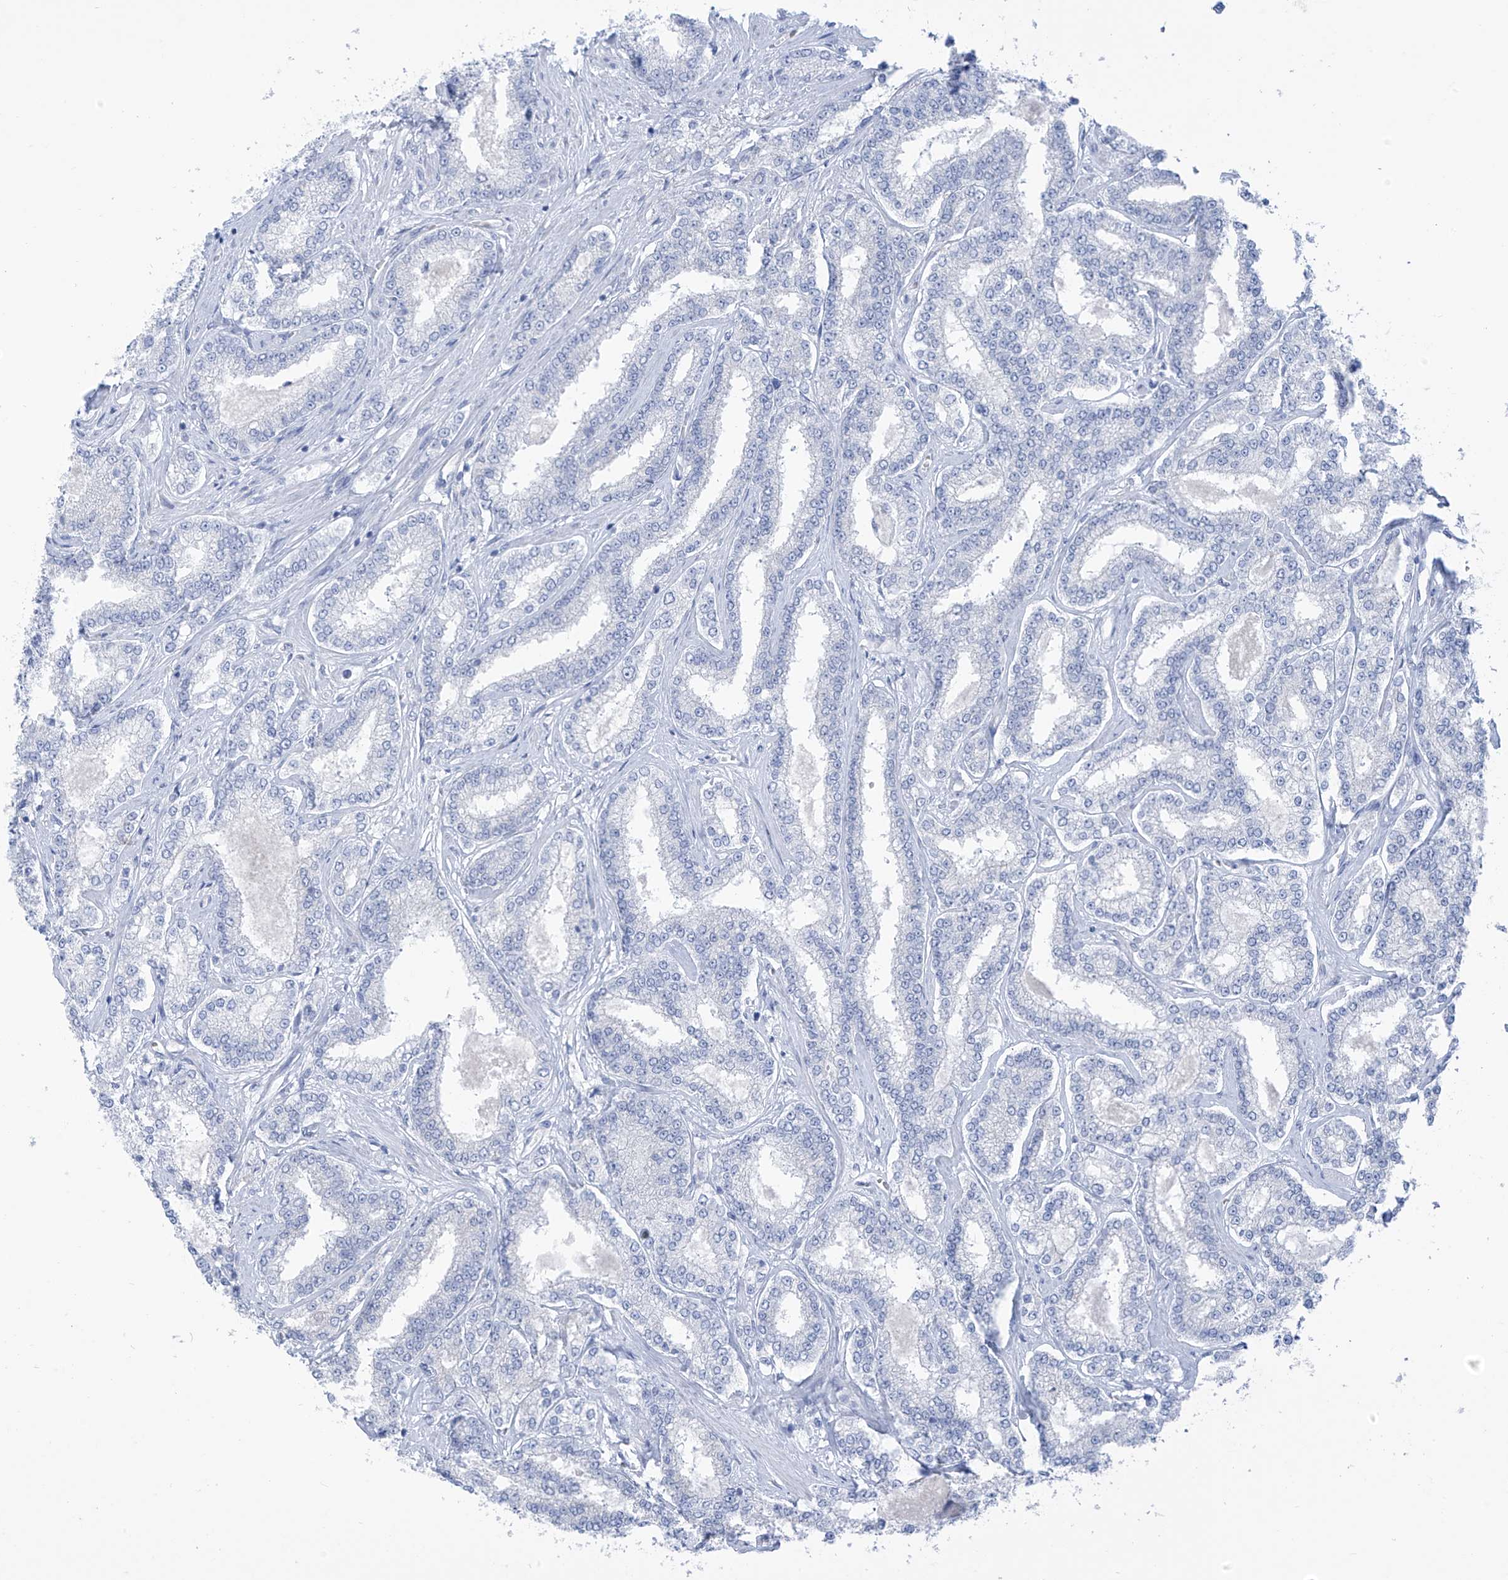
{"staining": {"intensity": "negative", "quantity": "none", "location": "none"}, "tissue": "prostate cancer", "cell_type": "Tumor cells", "image_type": "cancer", "snomed": [{"axis": "morphology", "description": "Normal tissue, NOS"}, {"axis": "morphology", "description": "Adenocarcinoma, High grade"}, {"axis": "topography", "description": "Prostate"}], "caption": "The image shows no significant staining in tumor cells of prostate adenocarcinoma (high-grade).", "gene": "RCN2", "patient": {"sex": "male", "age": 83}}